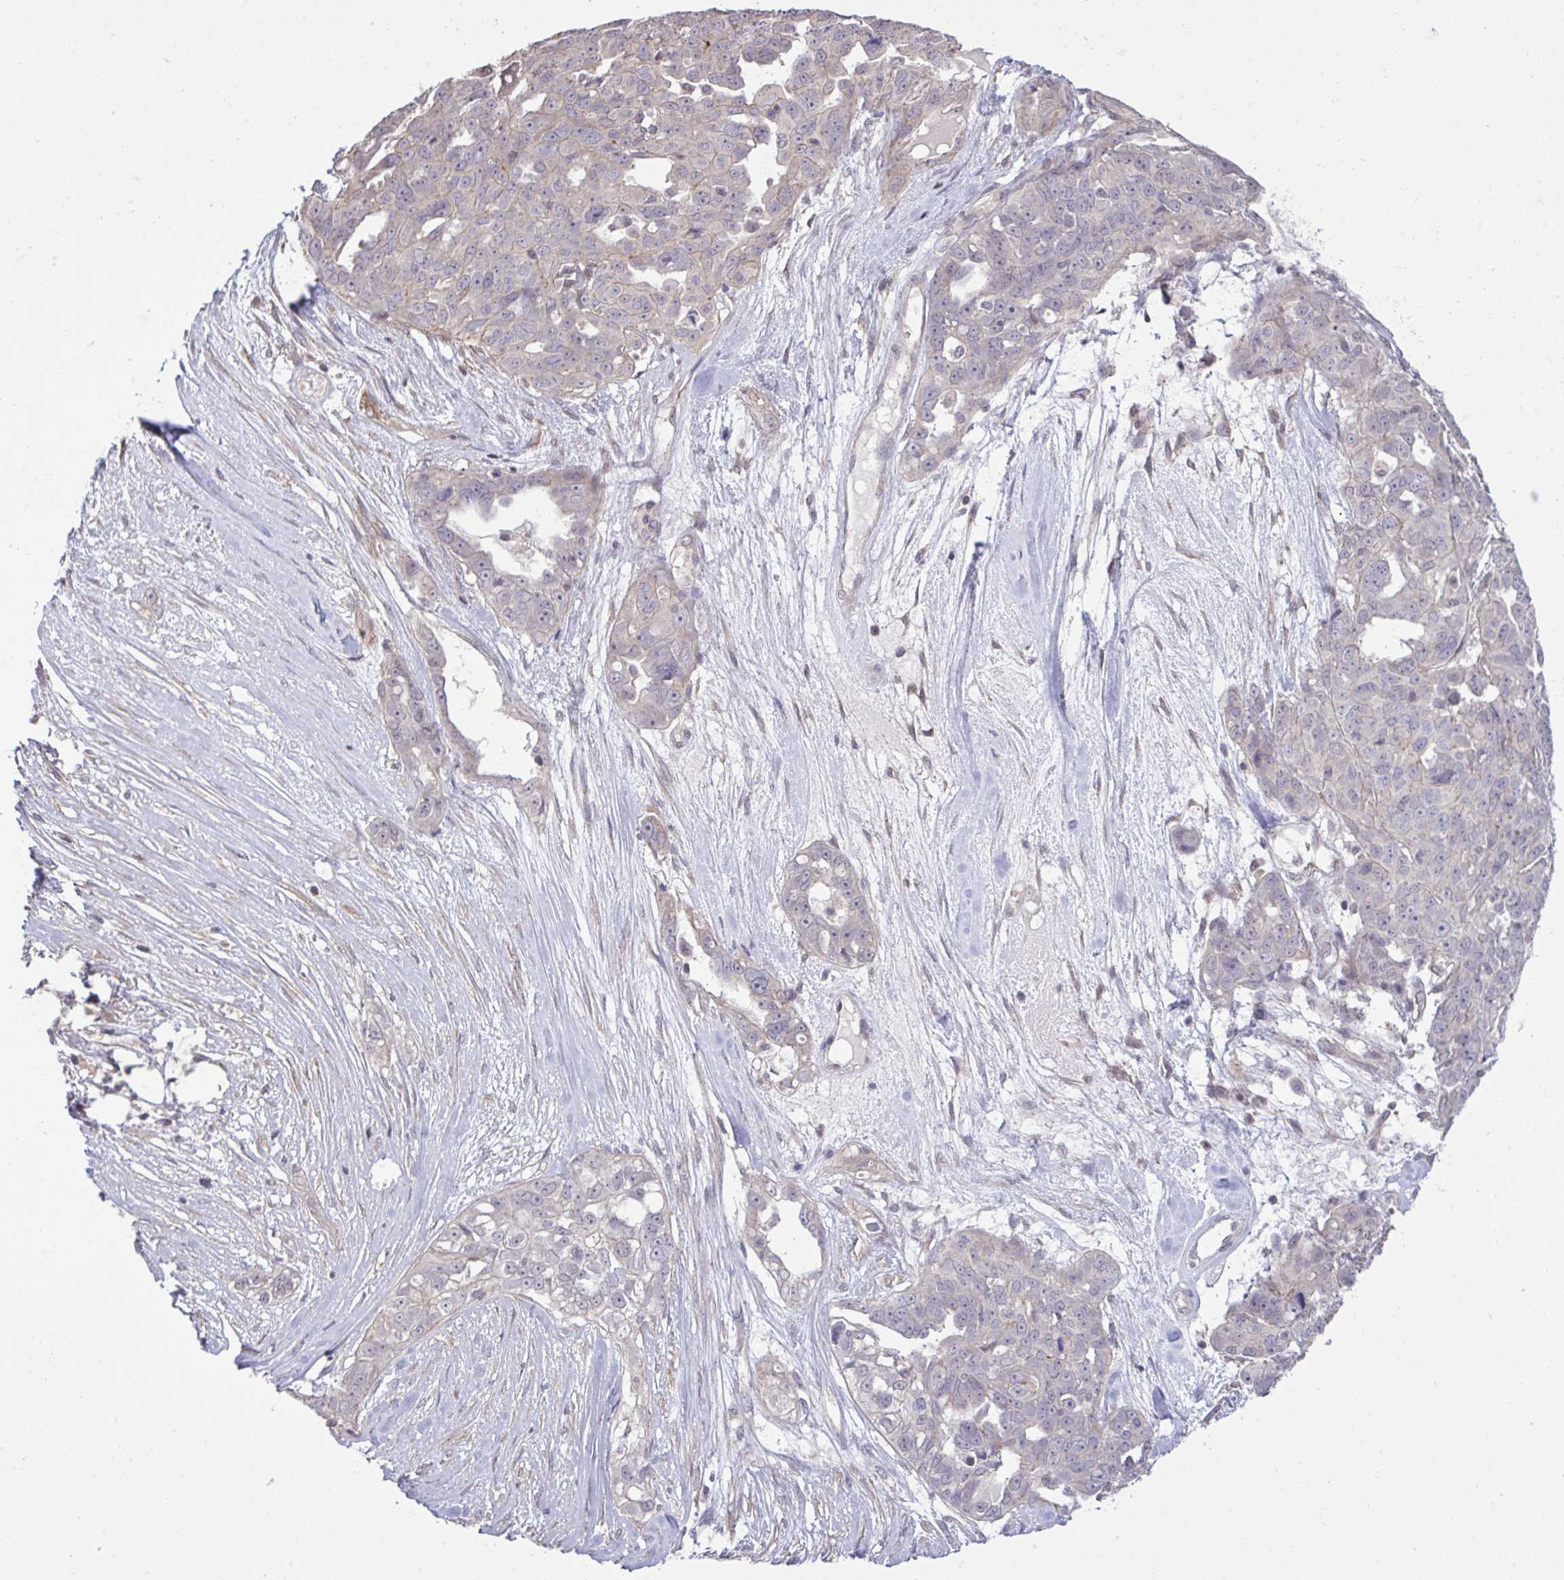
{"staining": {"intensity": "negative", "quantity": "none", "location": "none"}, "tissue": "ovarian cancer", "cell_type": "Tumor cells", "image_type": "cancer", "snomed": [{"axis": "morphology", "description": "Carcinoma, endometroid"}, {"axis": "topography", "description": "Ovary"}], "caption": "IHC of human ovarian cancer displays no positivity in tumor cells.", "gene": "CYP20A1", "patient": {"sex": "female", "age": 70}}